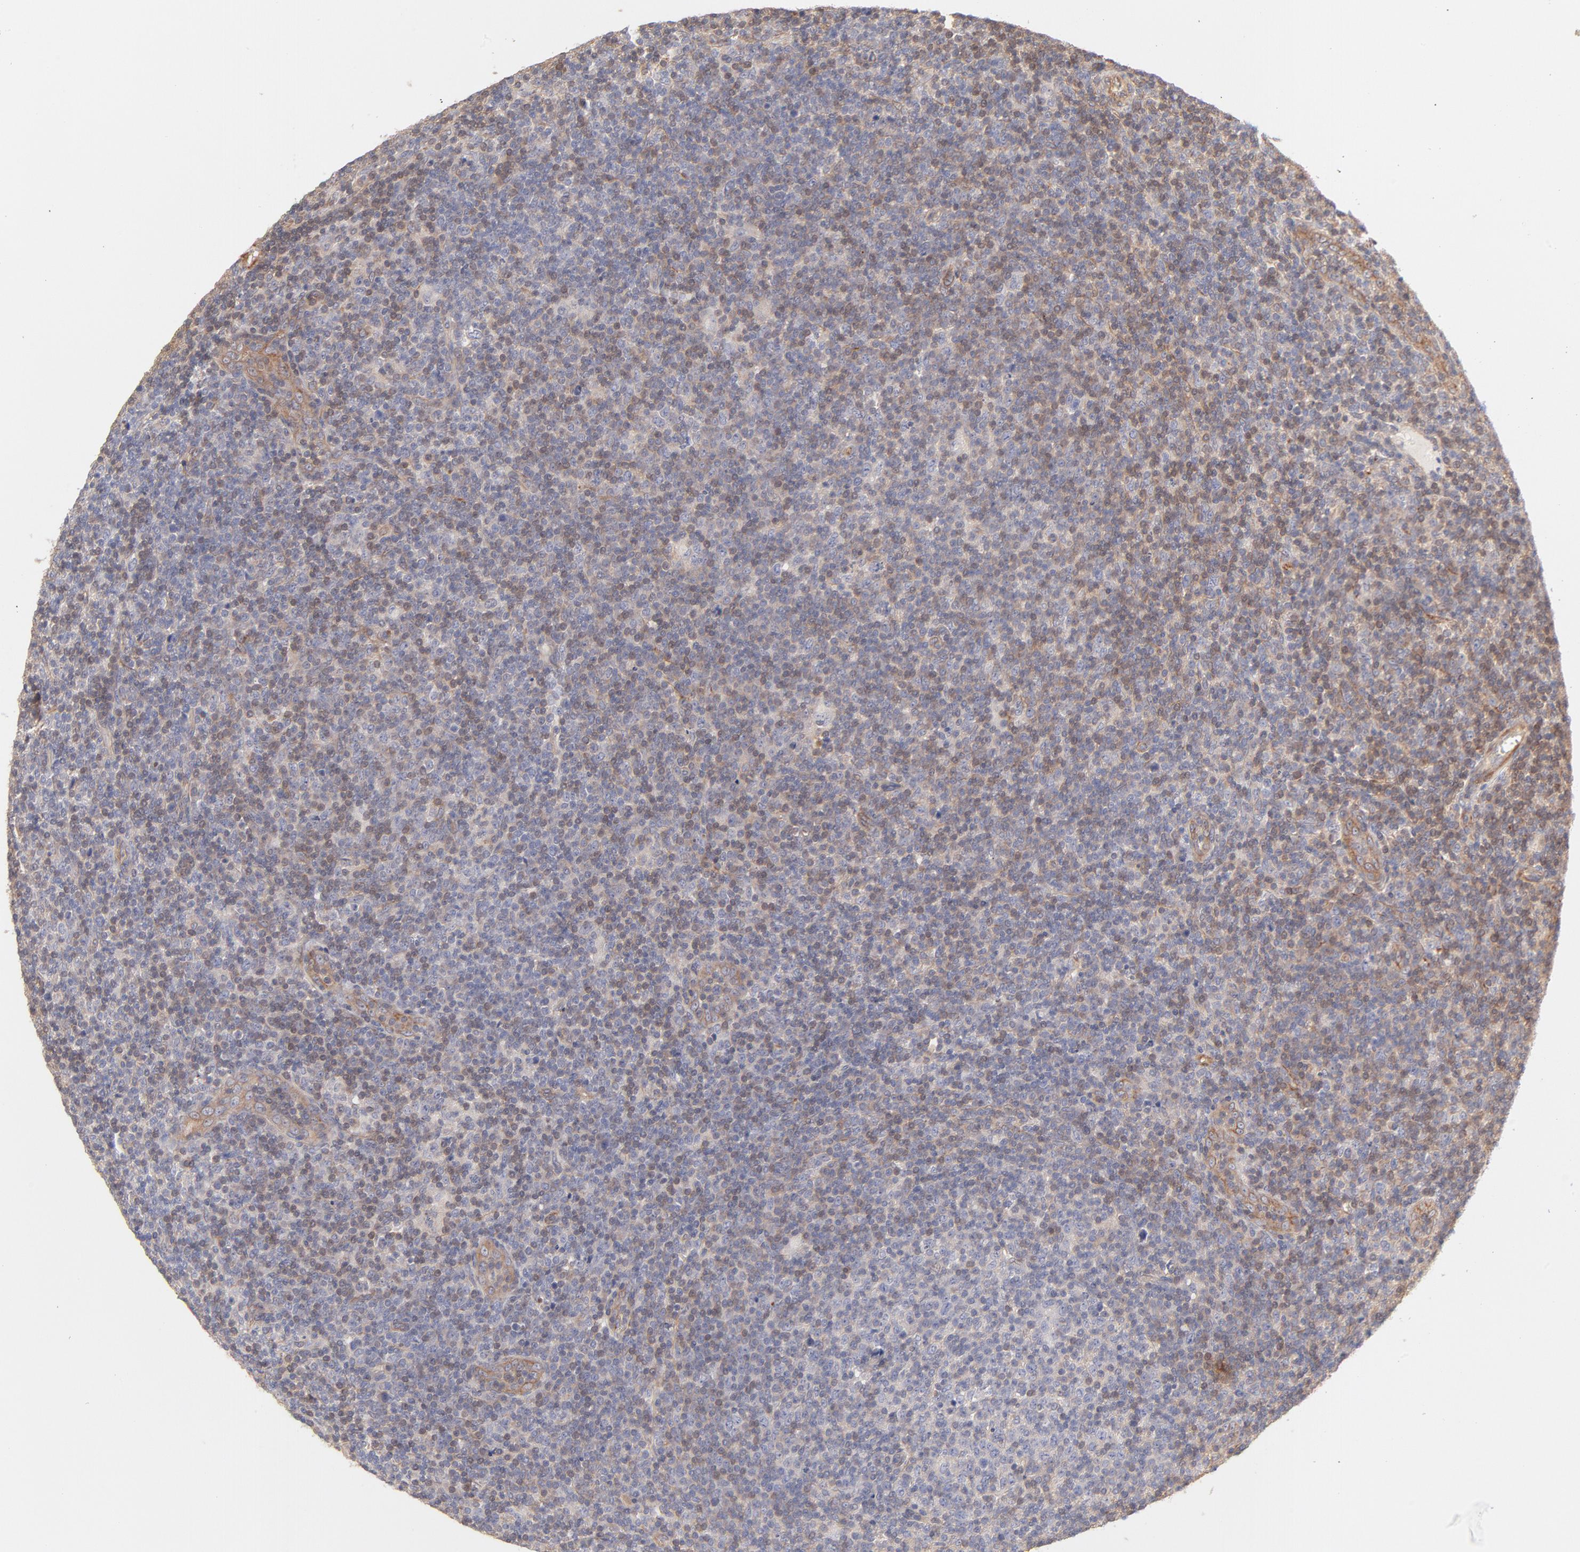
{"staining": {"intensity": "moderate", "quantity": "25%-75%", "location": "cytoplasmic/membranous"}, "tissue": "lymphoma", "cell_type": "Tumor cells", "image_type": "cancer", "snomed": [{"axis": "morphology", "description": "Malignant lymphoma, non-Hodgkin's type, Low grade"}, {"axis": "topography", "description": "Lymph node"}], "caption": "High-magnification brightfield microscopy of malignant lymphoma, non-Hodgkin's type (low-grade) stained with DAB (3,3'-diaminobenzidine) (brown) and counterstained with hematoxylin (blue). tumor cells exhibit moderate cytoplasmic/membranous expression is present in approximately25%-75% of cells.", "gene": "LDLRAP1", "patient": {"sex": "male", "age": 70}}